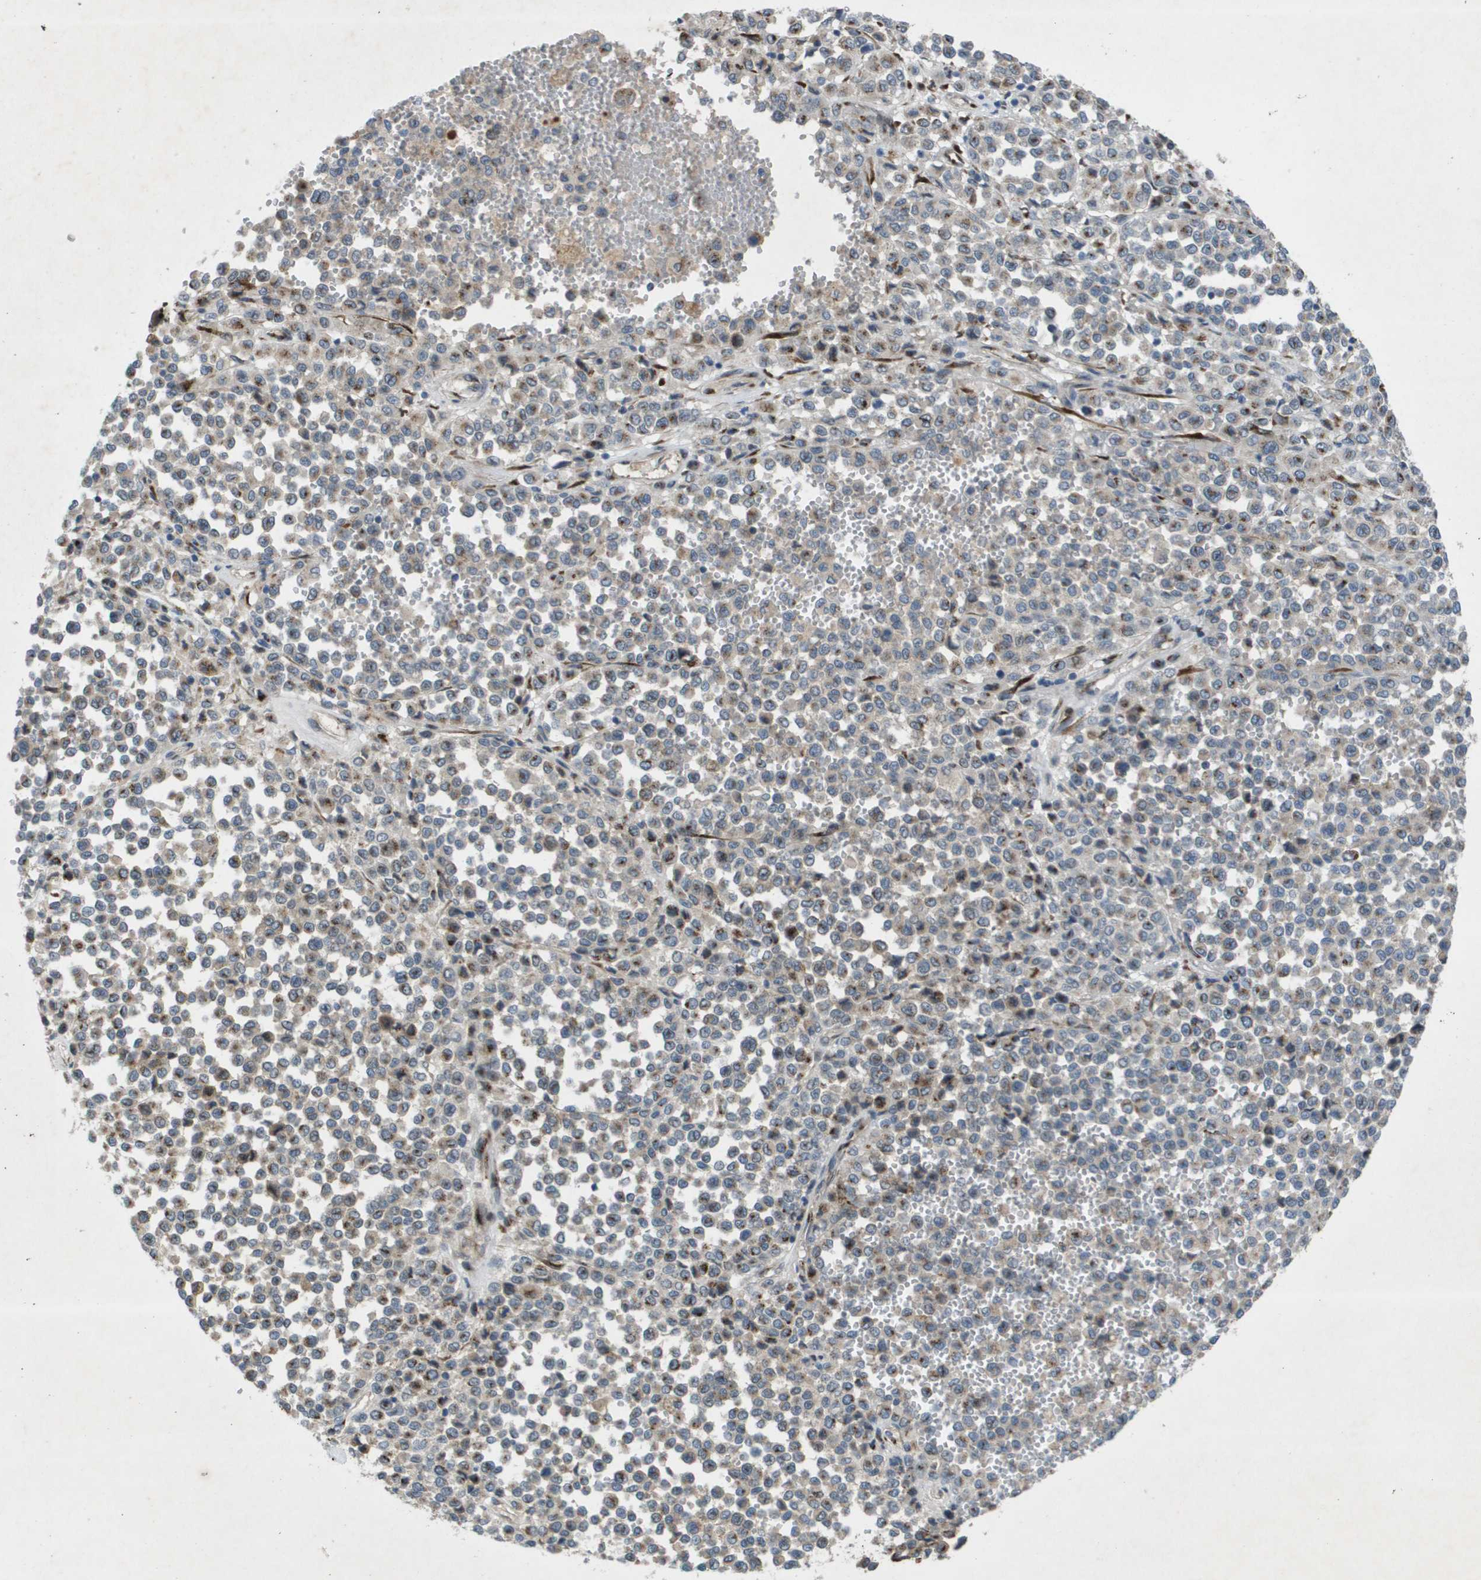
{"staining": {"intensity": "moderate", "quantity": "<25%", "location": "cytoplasmic/membranous"}, "tissue": "melanoma", "cell_type": "Tumor cells", "image_type": "cancer", "snomed": [{"axis": "morphology", "description": "Malignant melanoma, Metastatic site"}, {"axis": "topography", "description": "Pancreas"}], "caption": "Brown immunohistochemical staining in human melanoma demonstrates moderate cytoplasmic/membranous positivity in about <25% of tumor cells. (brown staining indicates protein expression, while blue staining denotes nuclei).", "gene": "QSOX2", "patient": {"sex": "female", "age": 30}}